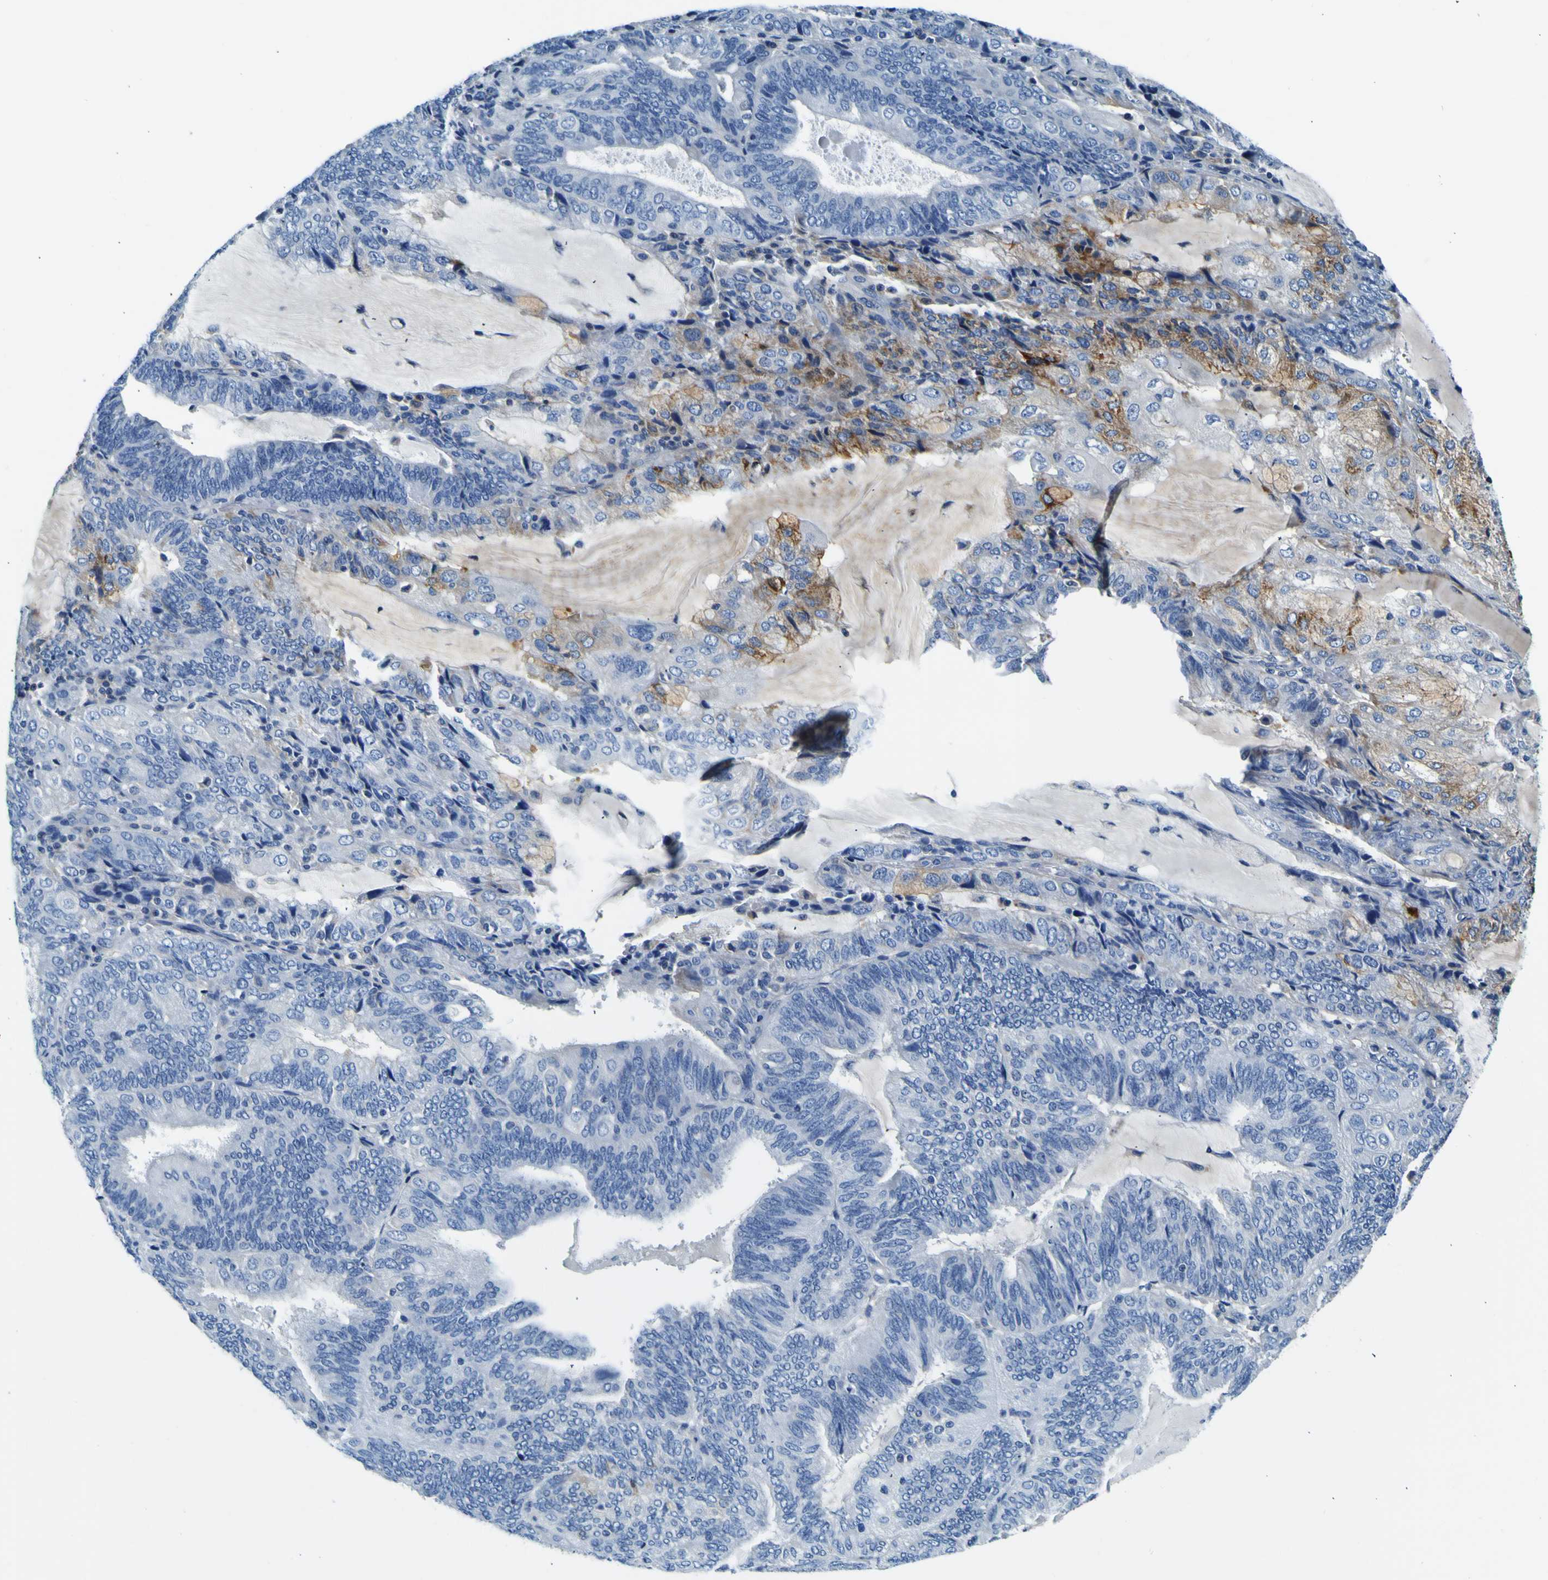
{"staining": {"intensity": "moderate", "quantity": "<25%", "location": "cytoplasmic/membranous"}, "tissue": "endometrial cancer", "cell_type": "Tumor cells", "image_type": "cancer", "snomed": [{"axis": "morphology", "description": "Adenocarcinoma, NOS"}, {"axis": "topography", "description": "Endometrium"}], "caption": "This micrograph displays immunohistochemistry staining of endometrial cancer (adenocarcinoma), with low moderate cytoplasmic/membranous positivity in approximately <25% of tumor cells.", "gene": "ADGRA2", "patient": {"sex": "female", "age": 81}}